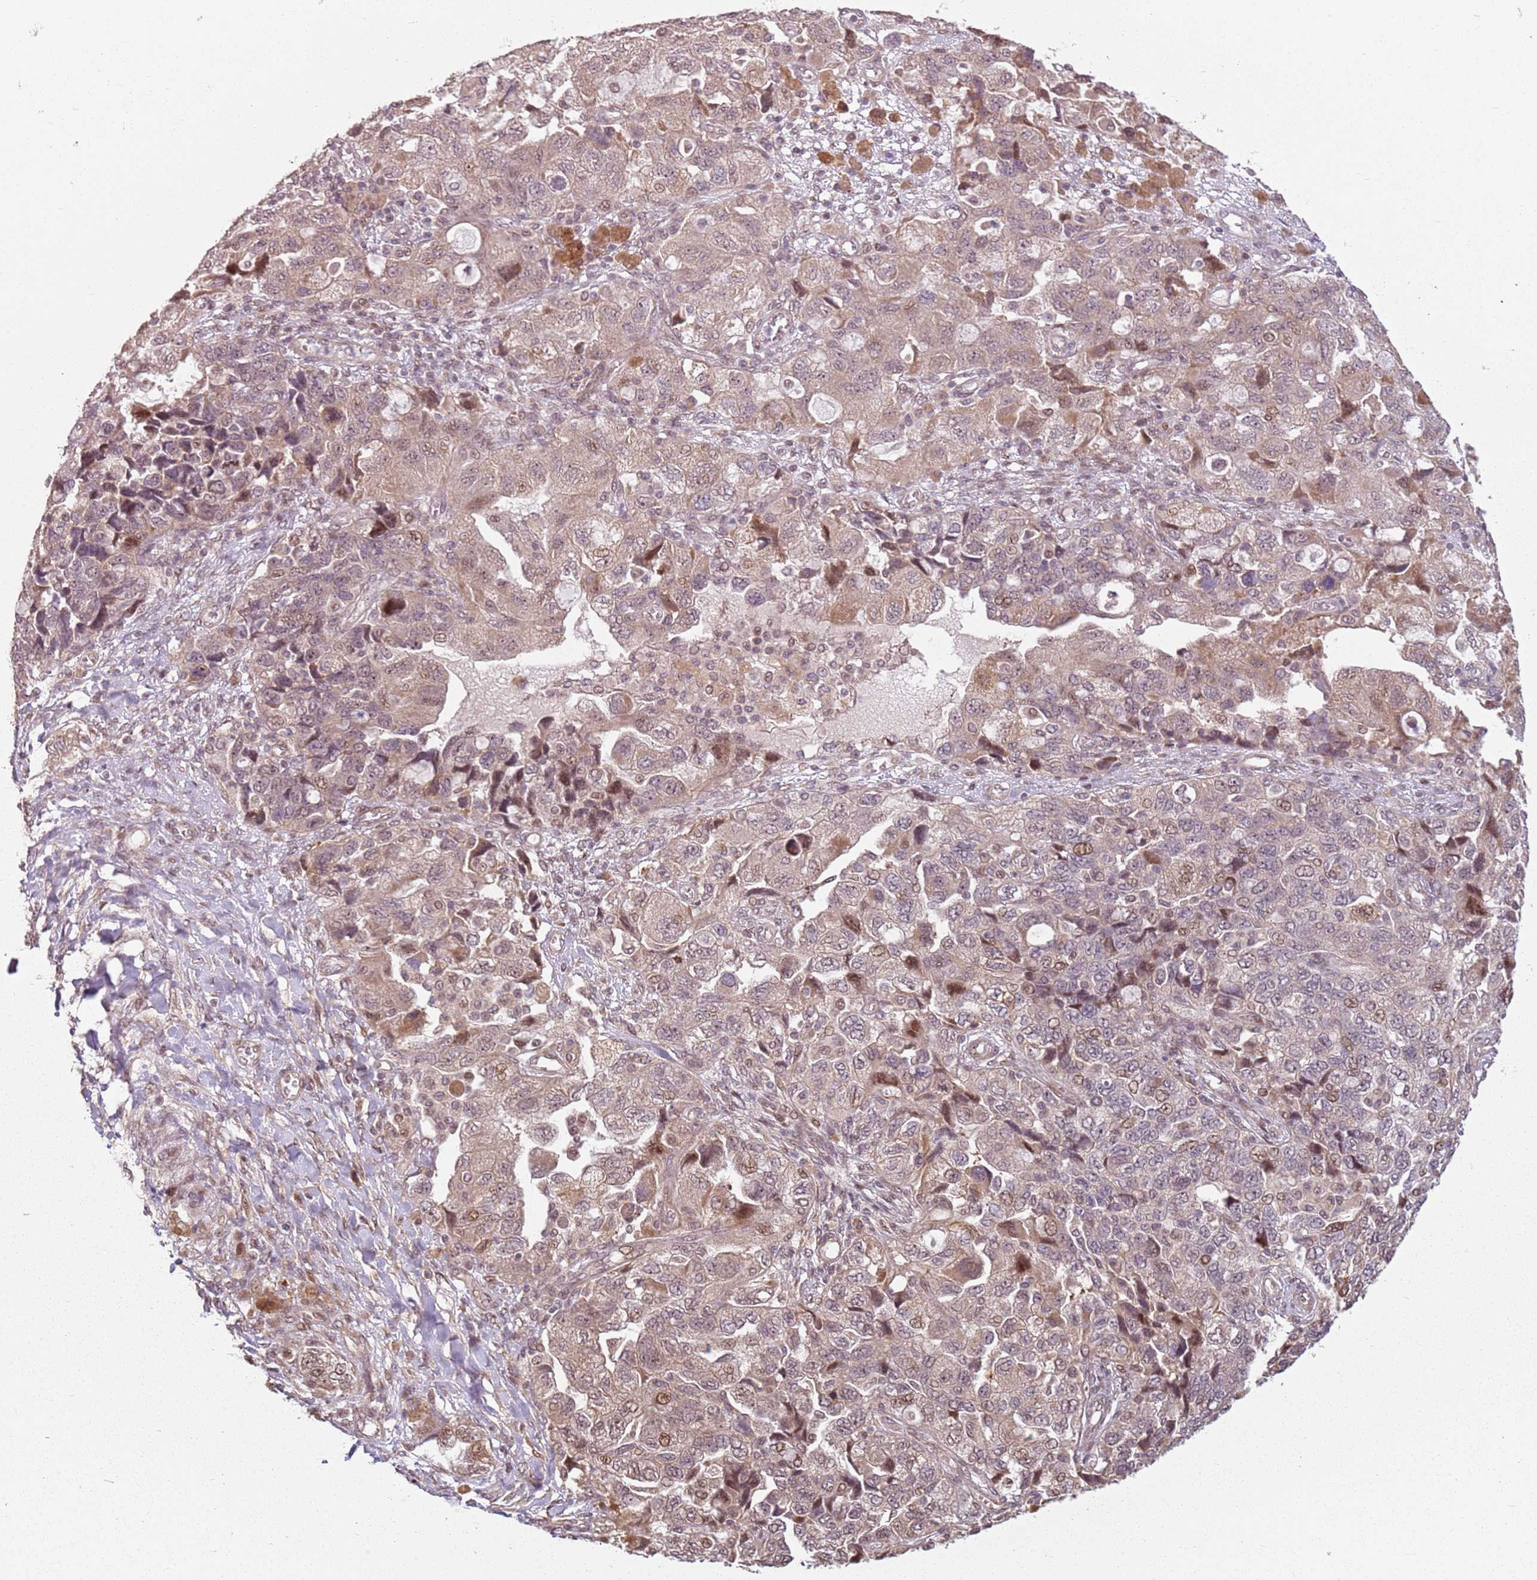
{"staining": {"intensity": "moderate", "quantity": ">75%", "location": "cytoplasmic/membranous,nuclear"}, "tissue": "ovarian cancer", "cell_type": "Tumor cells", "image_type": "cancer", "snomed": [{"axis": "morphology", "description": "Carcinoma, NOS"}, {"axis": "morphology", "description": "Cystadenocarcinoma, serous, NOS"}, {"axis": "topography", "description": "Ovary"}], "caption": "Immunohistochemistry photomicrograph of neoplastic tissue: human serous cystadenocarcinoma (ovarian) stained using immunohistochemistry (IHC) exhibits medium levels of moderate protein expression localized specifically in the cytoplasmic/membranous and nuclear of tumor cells, appearing as a cytoplasmic/membranous and nuclear brown color.", "gene": "CHURC1", "patient": {"sex": "female", "age": 69}}